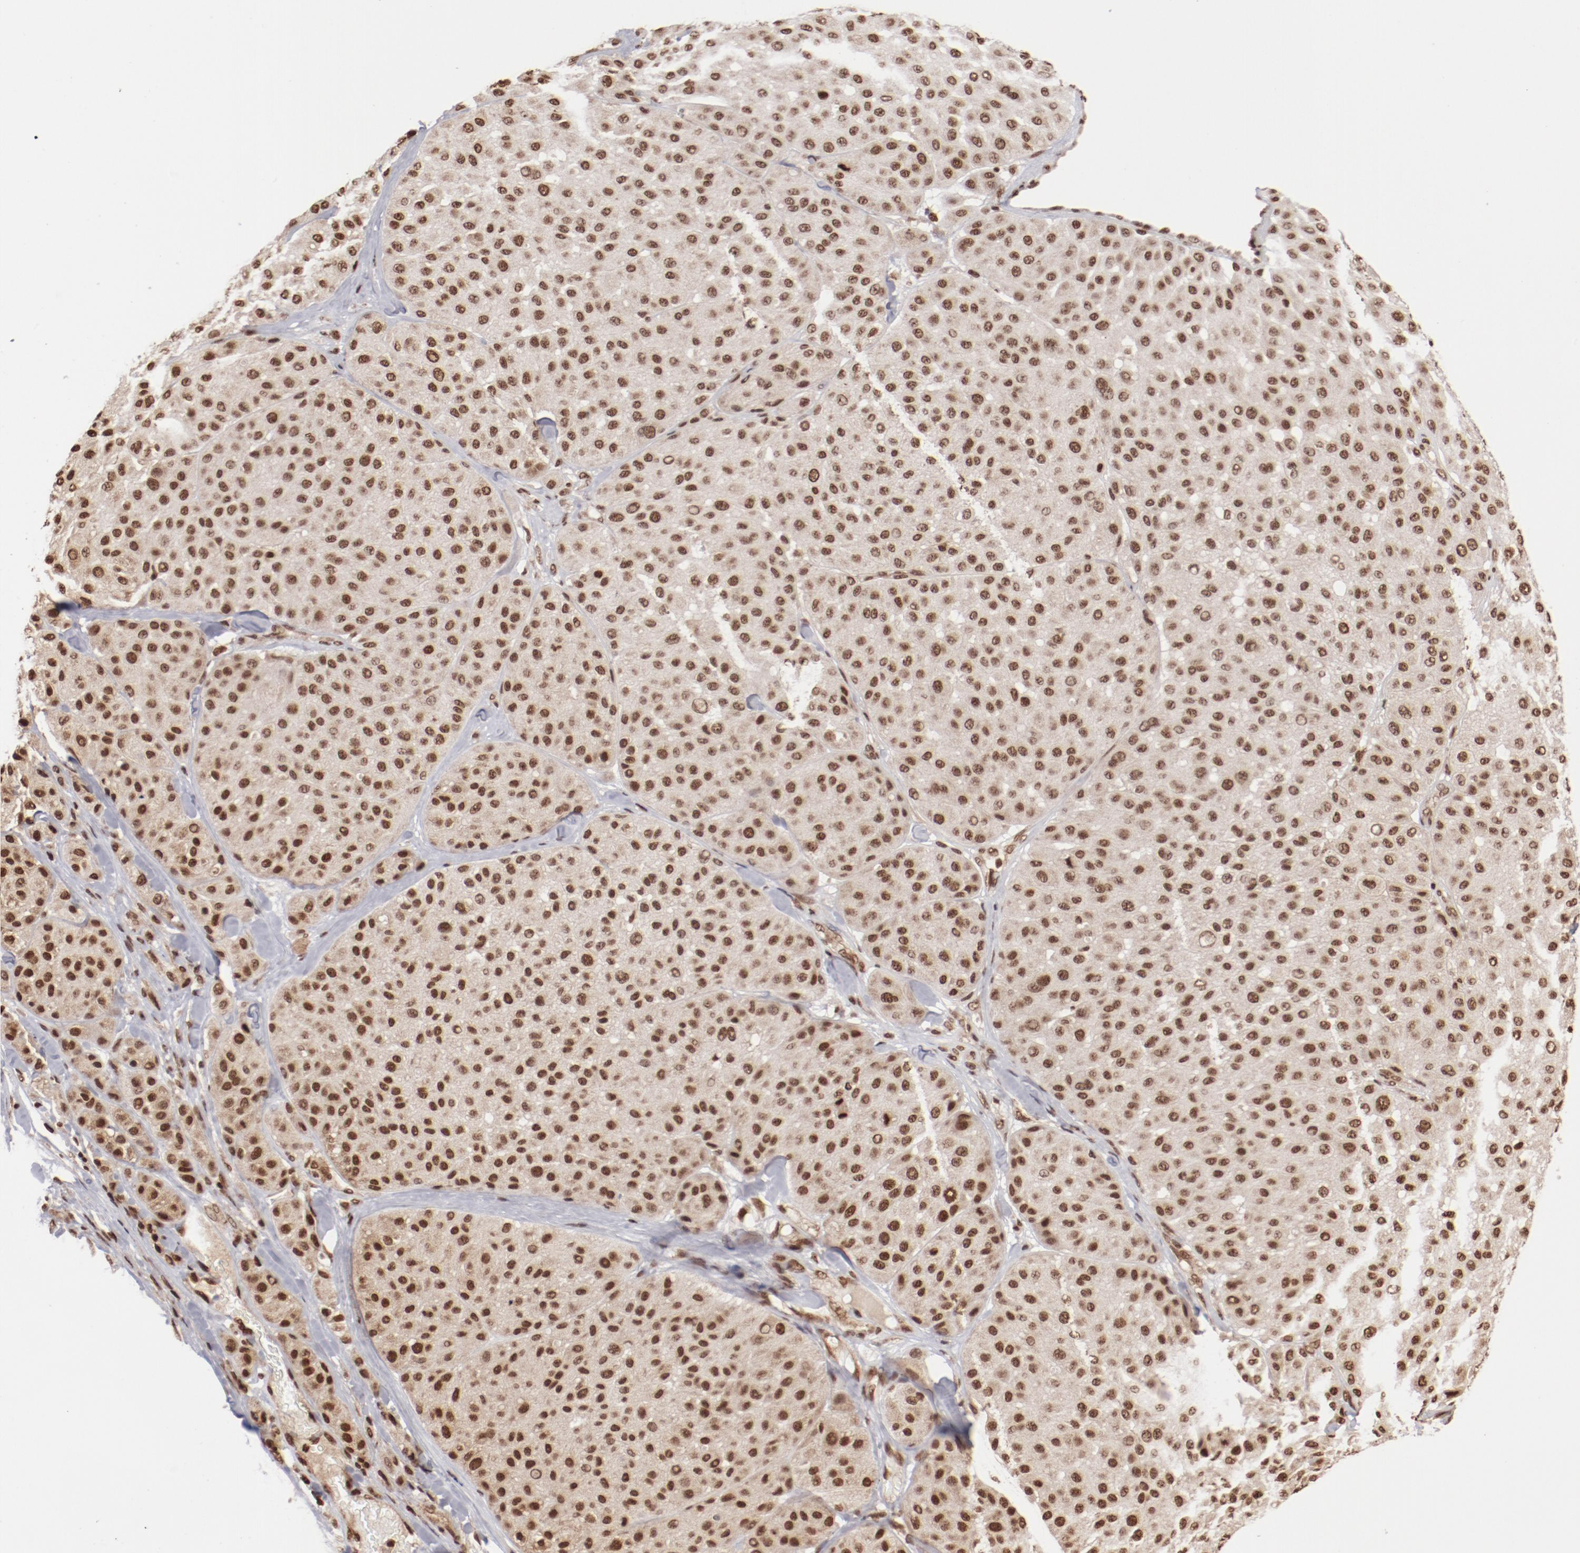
{"staining": {"intensity": "moderate", "quantity": ">75%", "location": "nuclear"}, "tissue": "melanoma", "cell_type": "Tumor cells", "image_type": "cancer", "snomed": [{"axis": "morphology", "description": "Normal tissue, NOS"}, {"axis": "morphology", "description": "Malignant melanoma, Metastatic site"}, {"axis": "topography", "description": "Skin"}], "caption": "This is a histology image of immunohistochemistry (IHC) staining of melanoma, which shows moderate expression in the nuclear of tumor cells.", "gene": "ABL2", "patient": {"sex": "male", "age": 41}}